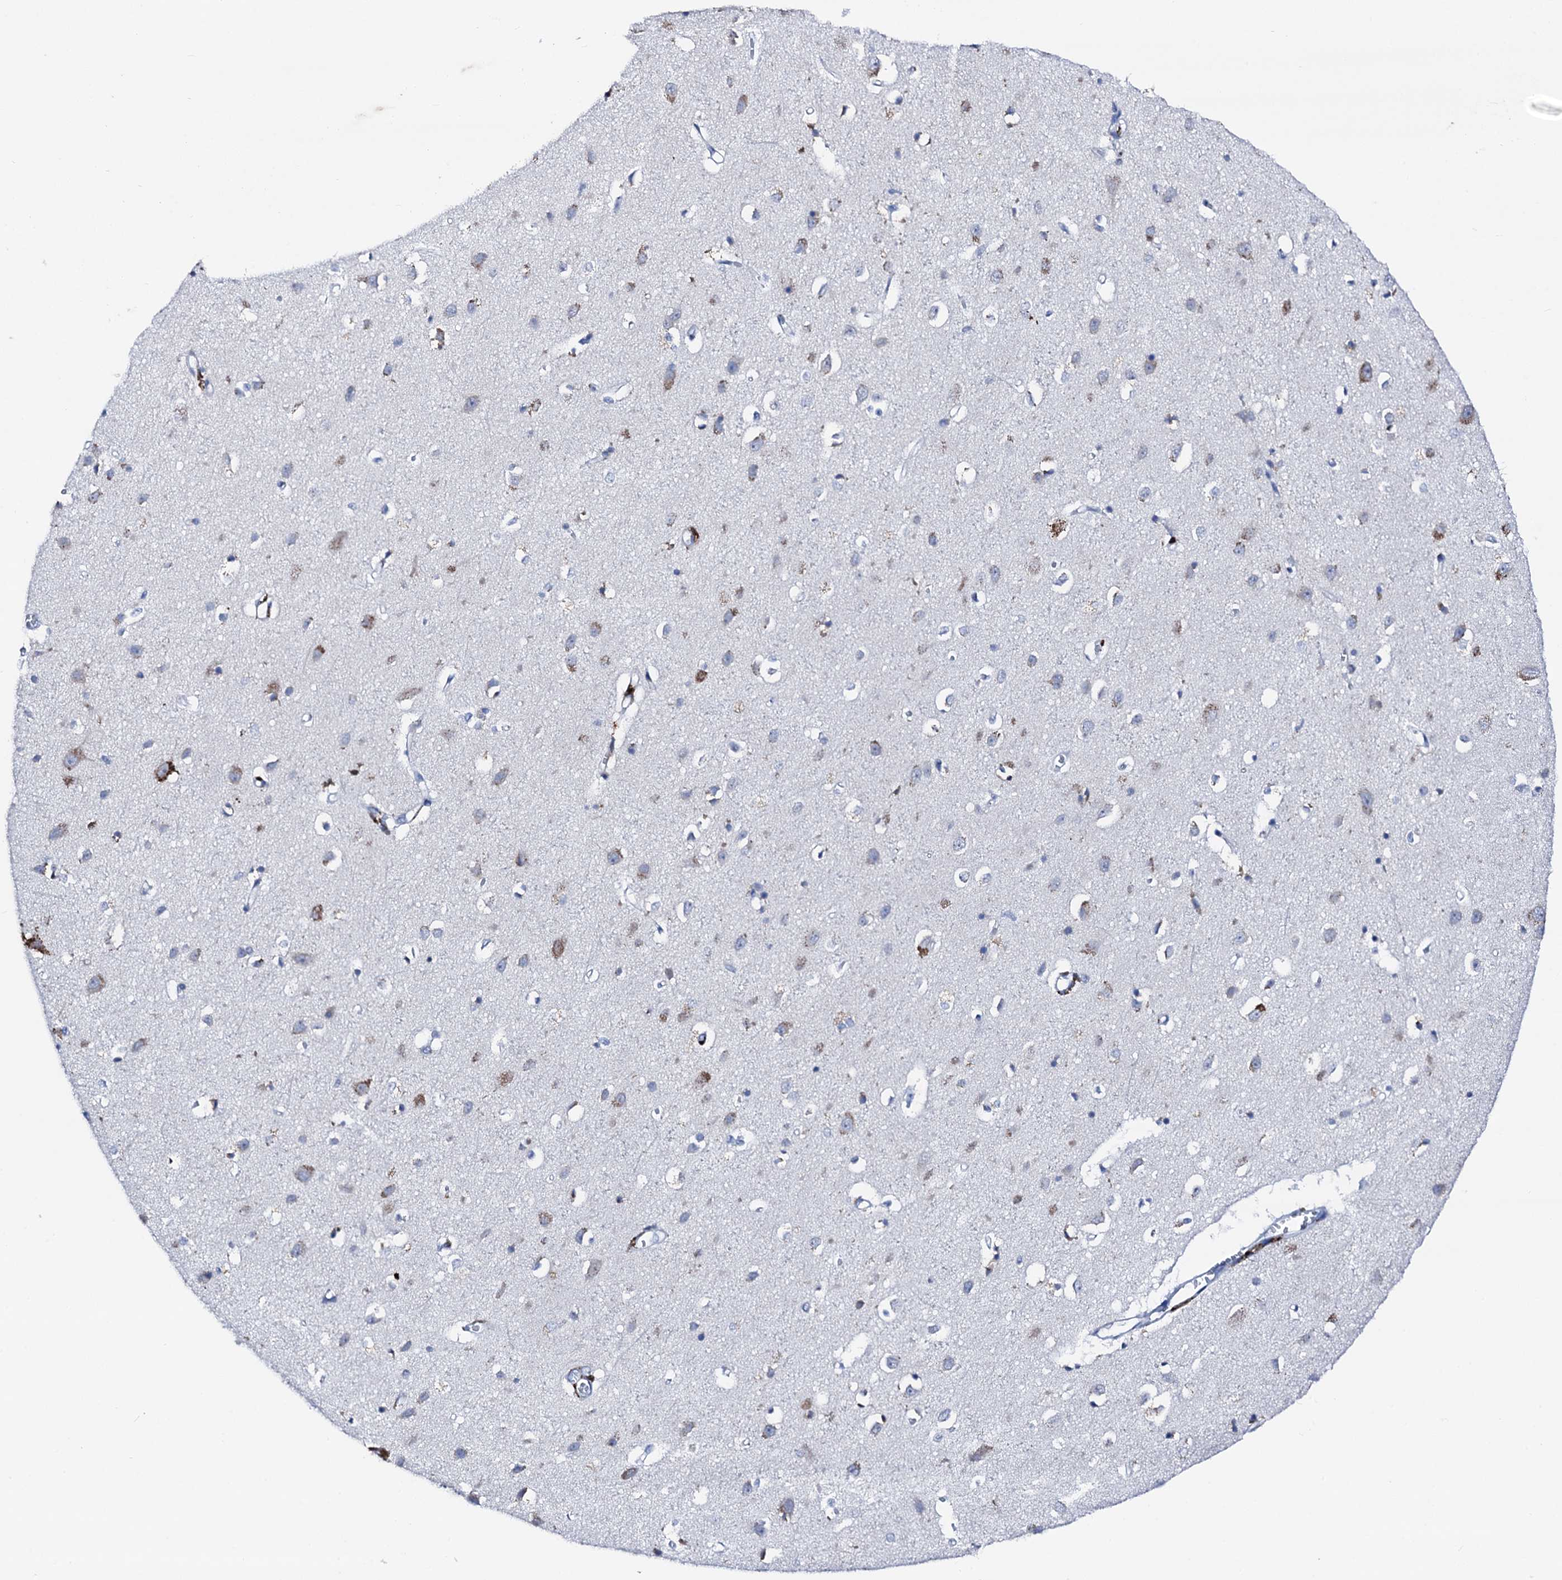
{"staining": {"intensity": "negative", "quantity": "none", "location": "none"}, "tissue": "cerebral cortex", "cell_type": "Endothelial cells", "image_type": "normal", "snomed": [{"axis": "morphology", "description": "Normal tissue, NOS"}, {"axis": "topography", "description": "Cerebral cortex"}], "caption": "High magnification brightfield microscopy of normal cerebral cortex stained with DAB (brown) and counterstained with hematoxylin (blue): endothelial cells show no significant staining.", "gene": "TRAFD1", "patient": {"sex": "female", "age": 64}}